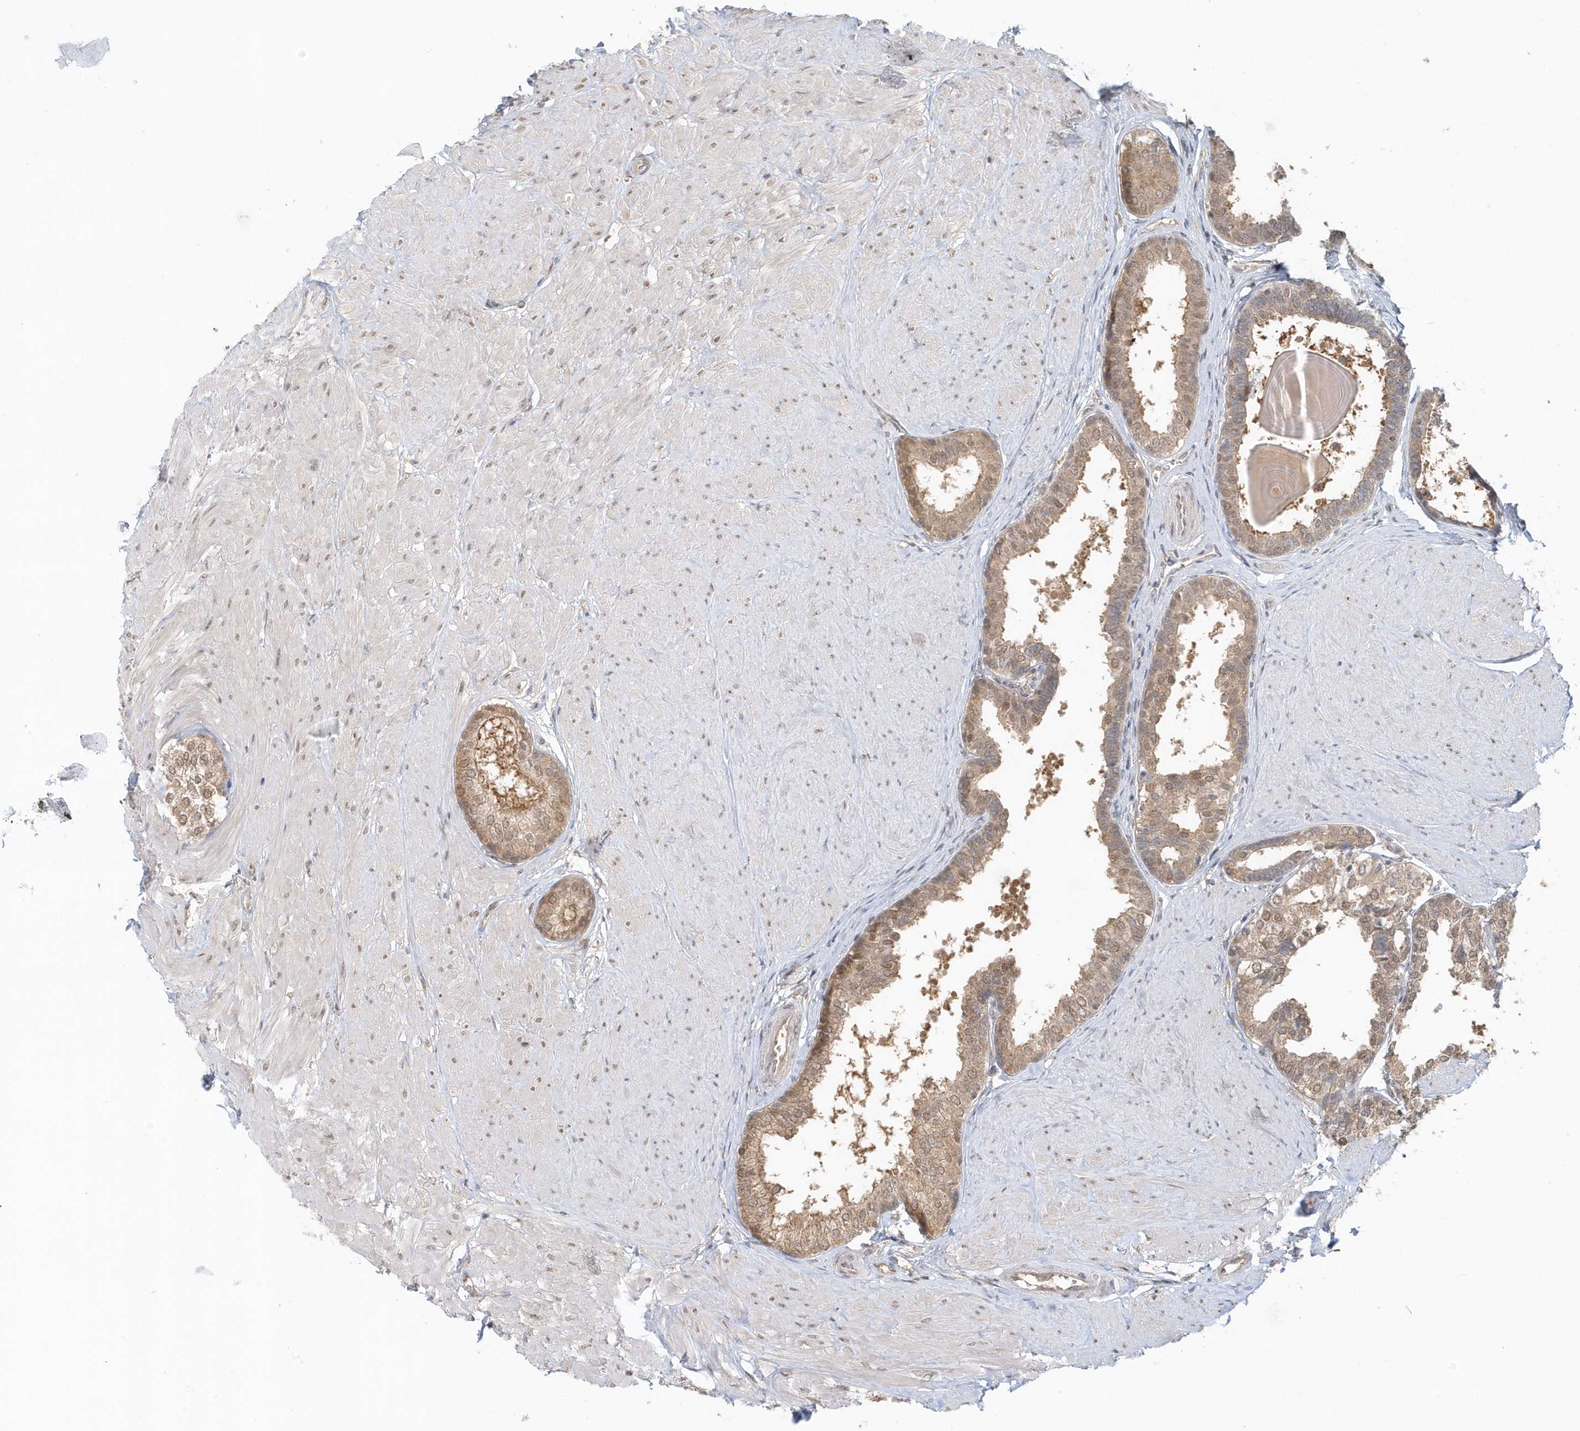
{"staining": {"intensity": "moderate", "quantity": ">75%", "location": "cytoplasmic/membranous,nuclear"}, "tissue": "prostate", "cell_type": "Glandular cells", "image_type": "normal", "snomed": [{"axis": "morphology", "description": "Normal tissue, NOS"}, {"axis": "topography", "description": "Prostate"}], "caption": "Immunohistochemistry (IHC) (DAB) staining of benign human prostate demonstrates moderate cytoplasmic/membranous,nuclear protein expression in approximately >75% of glandular cells. The staining was performed using DAB to visualize the protein expression in brown, while the nuclei were stained in blue with hematoxylin (Magnification: 20x).", "gene": "PSMD6", "patient": {"sex": "male", "age": 48}}